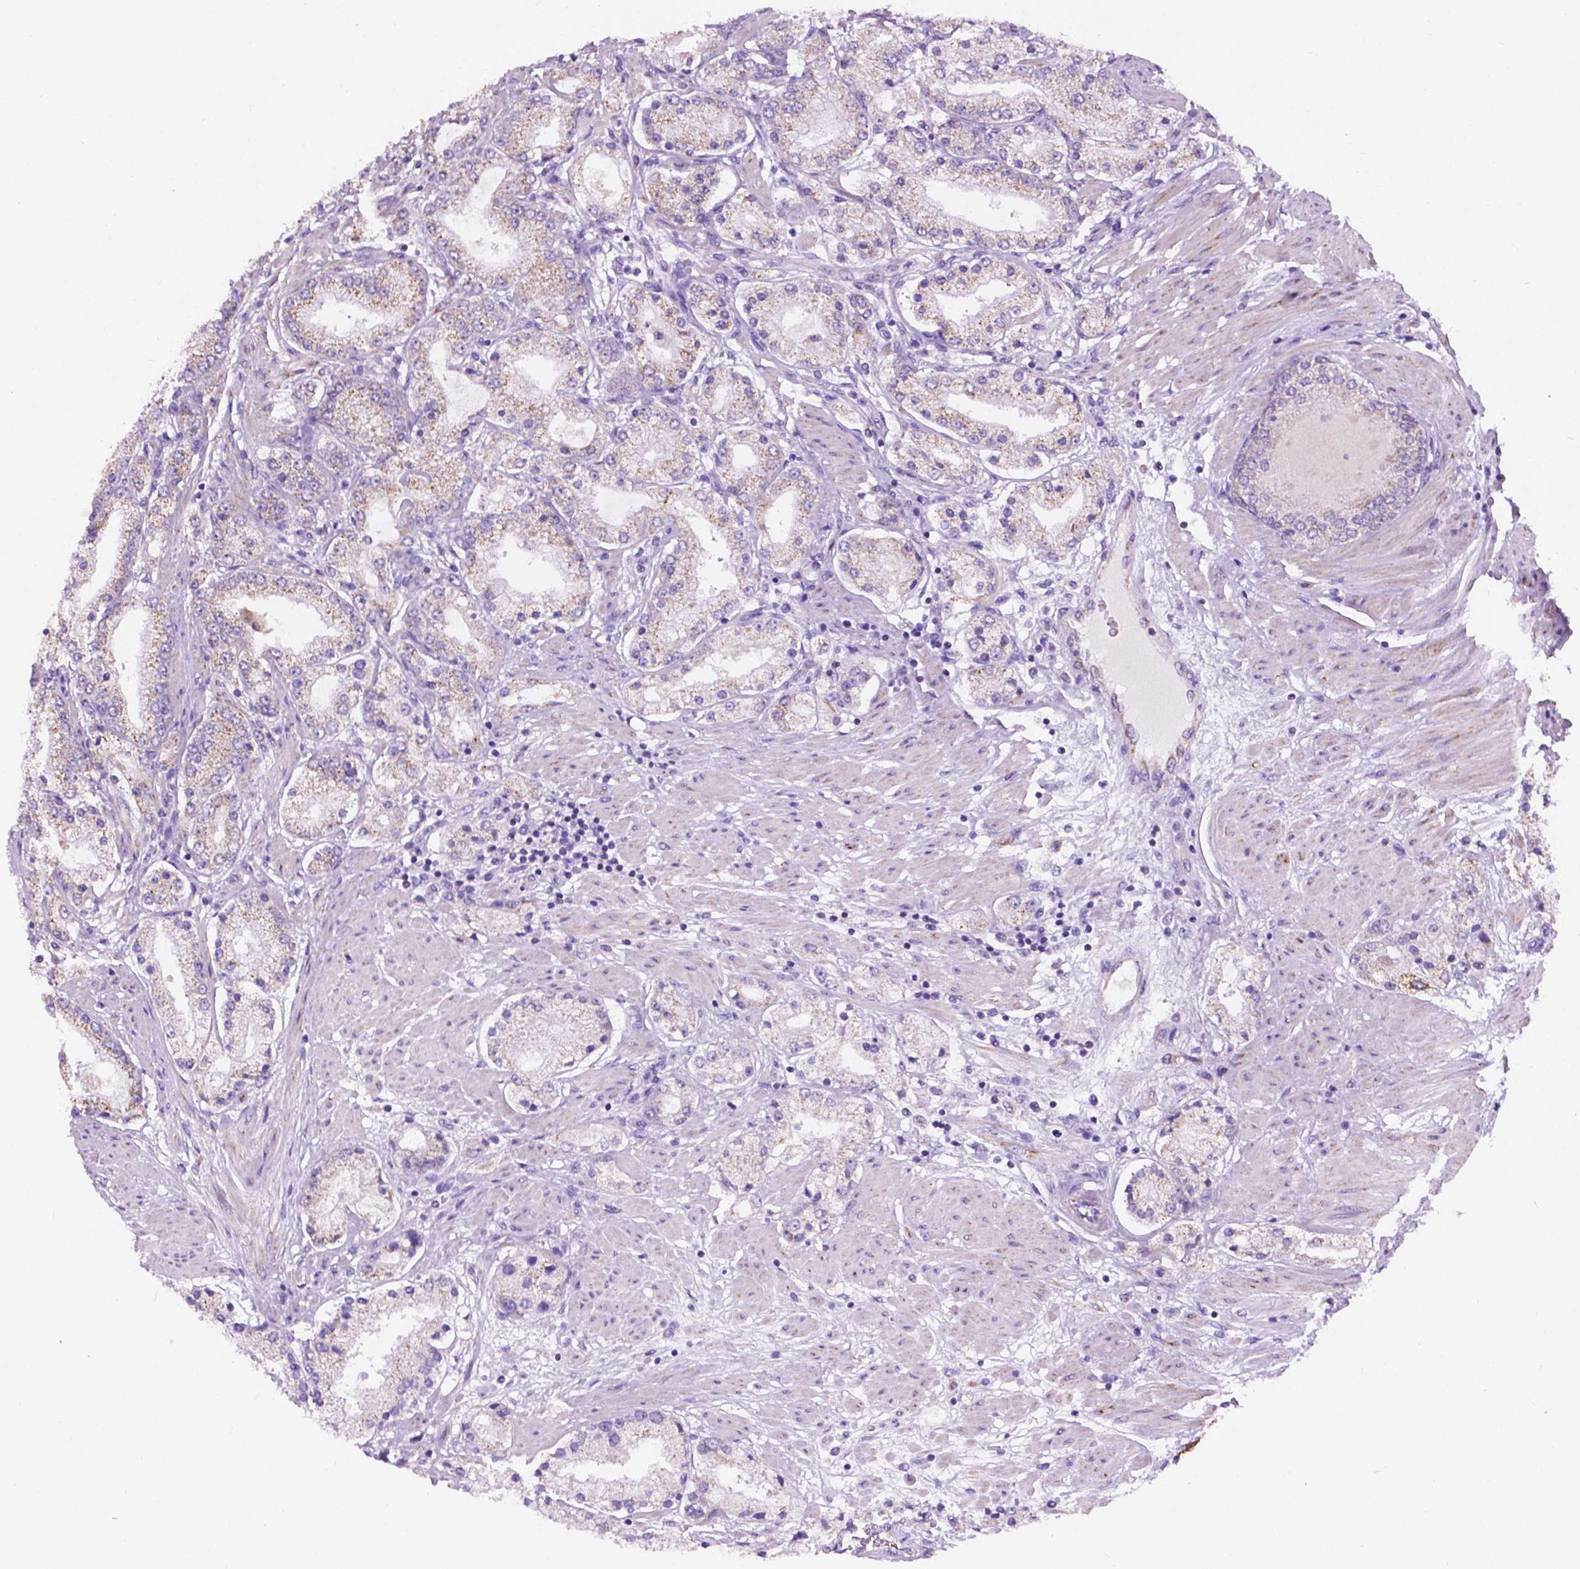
{"staining": {"intensity": "negative", "quantity": "none", "location": "none"}, "tissue": "prostate cancer", "cell_type": "Tumor cells", "image_type": "cancer", "snomed": [{"axis": "morphology", "description": "Adenocarcinoma, High grade"}, {"axis": "topography", "description": "Prostate"}], "caption": "Tumor cells show no significant positivity in high-grade adenocarcinoma (prostate).", "gene": "TRPV5", "patient": {"sex": "male", "age": 67}}